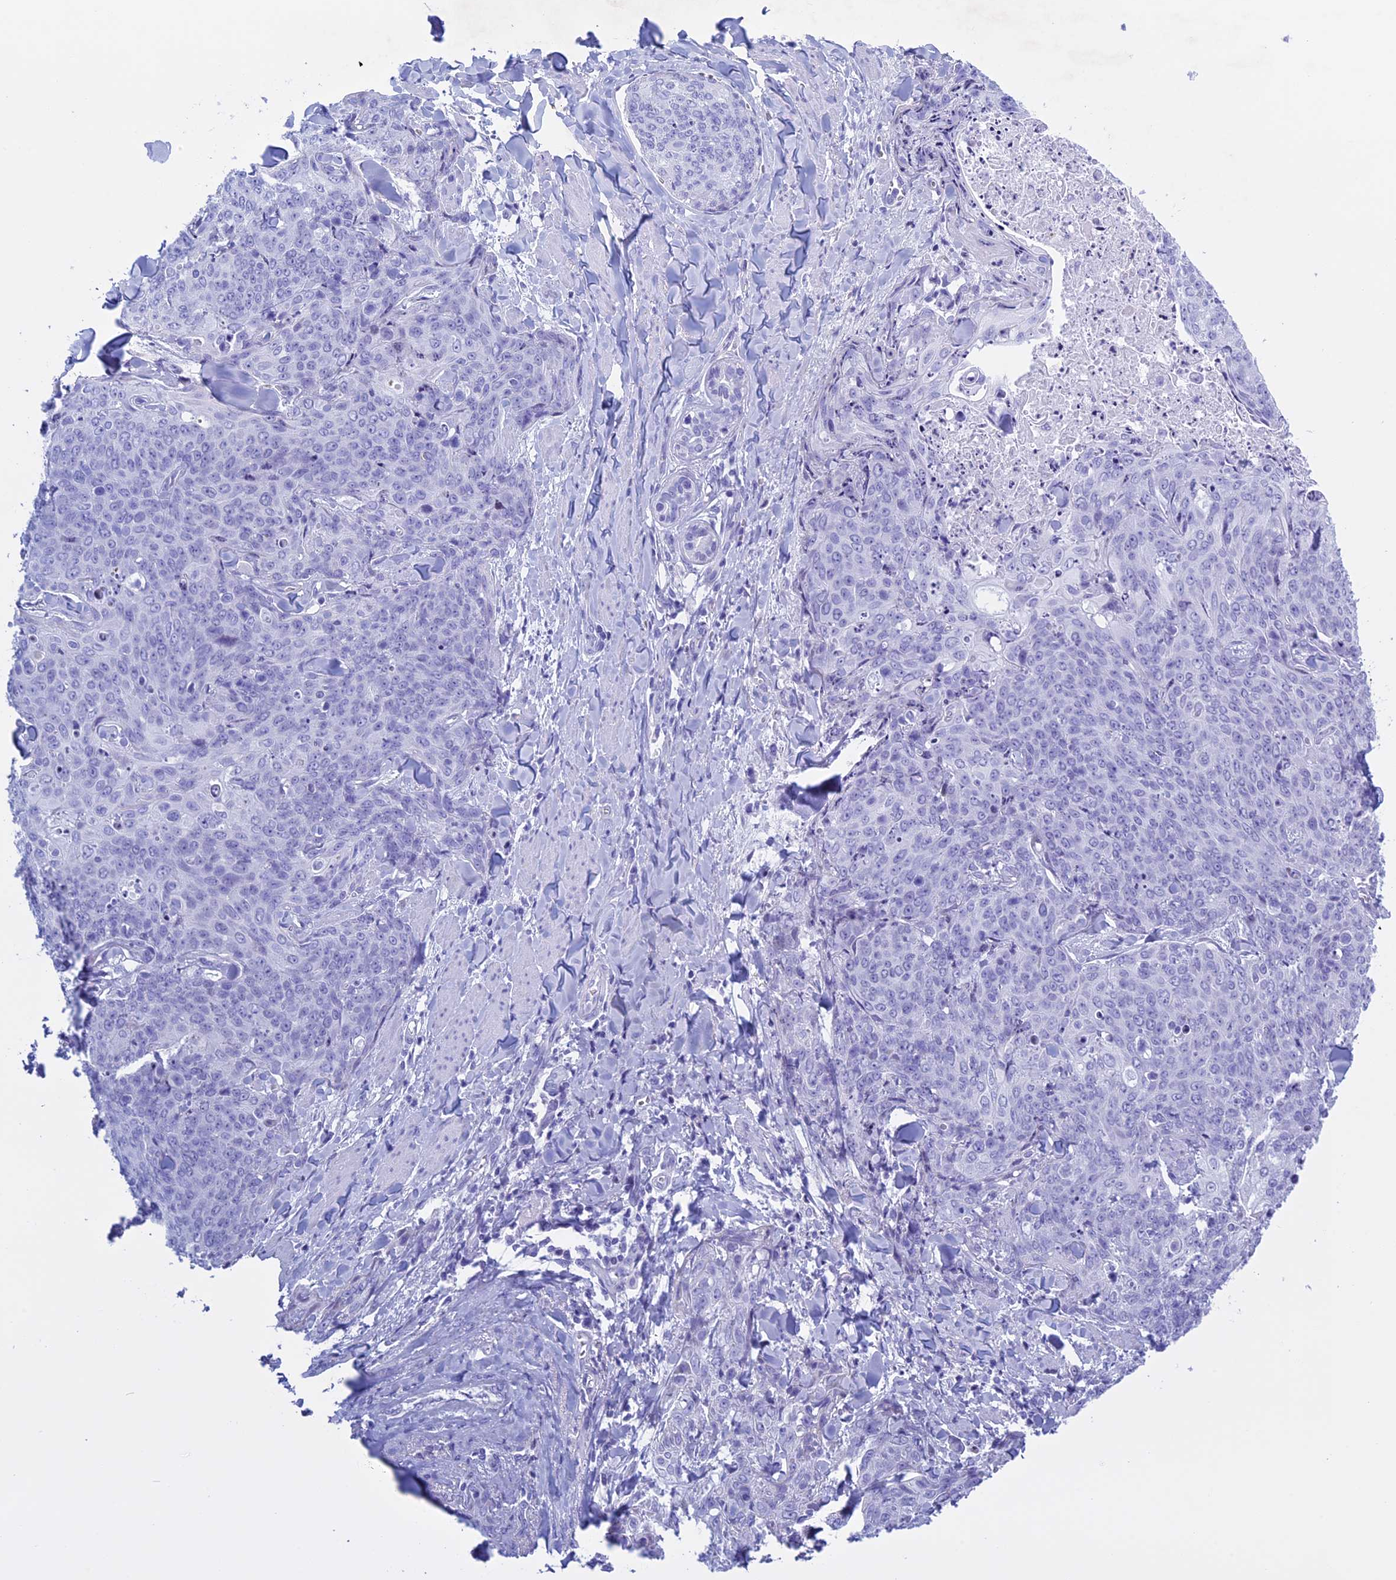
{"staining": {"intensity": "negative", "quantity": "none", "location": "none"}, "tissue": "skin cancer", "cell_type": "Tumor cells", "image_type": "cancer", "snomed": [{"axis": "morphology", "description": "Squamous cell carcinoma, NOS"}, {"axis": "topography", "description": "Skin"}, {"axis": "topography", "description": "Vulva"}], "caption": "Skin squamous cell carcinoma was stained to show a protein in brown. There is no significant expression in tumor cells.", "gene": "KCTD21", "patient": {"sex": "female", "age": 85}}